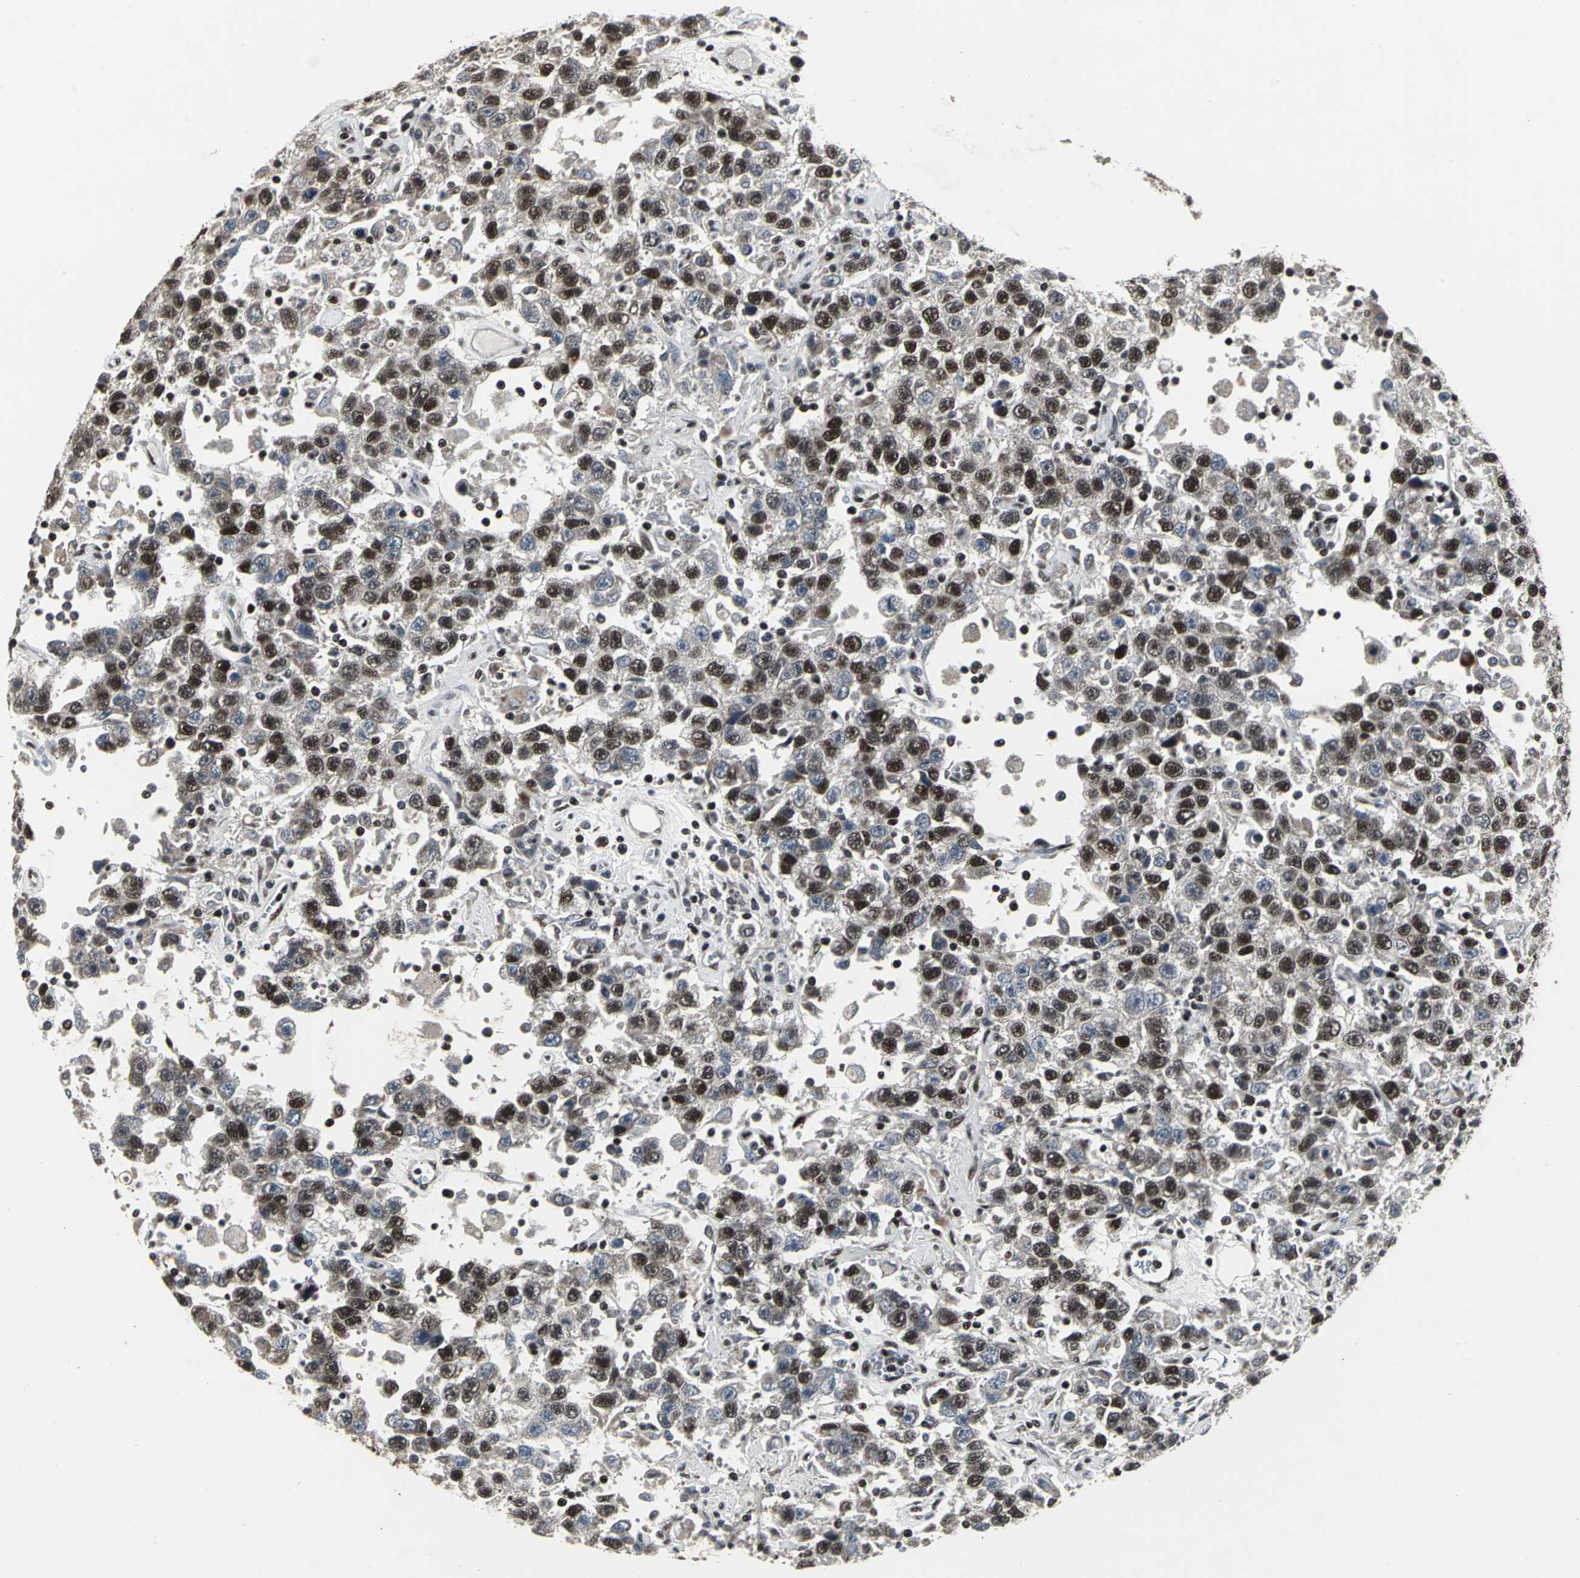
{"staining": {"intensity": "moderate", "quantity": "25%-75%", "location": "nuclear"}, "tissue": "testis cancer", "cell_type": "Tumor cells", "image_type": "cancer", "snomed": [{"axis": "morphology", "description": "Seminoma, NOS"}, {"axis": "topography", "description": "Testis"}], "caption": "The micrograph exhibits immunohistochemical staining of seminoma (testis). There is moderate nuclear expression is seen in about 25%-75% of tumor cells.", "gene": "SRF", "patient": {"sex": "male", "age": 41}}